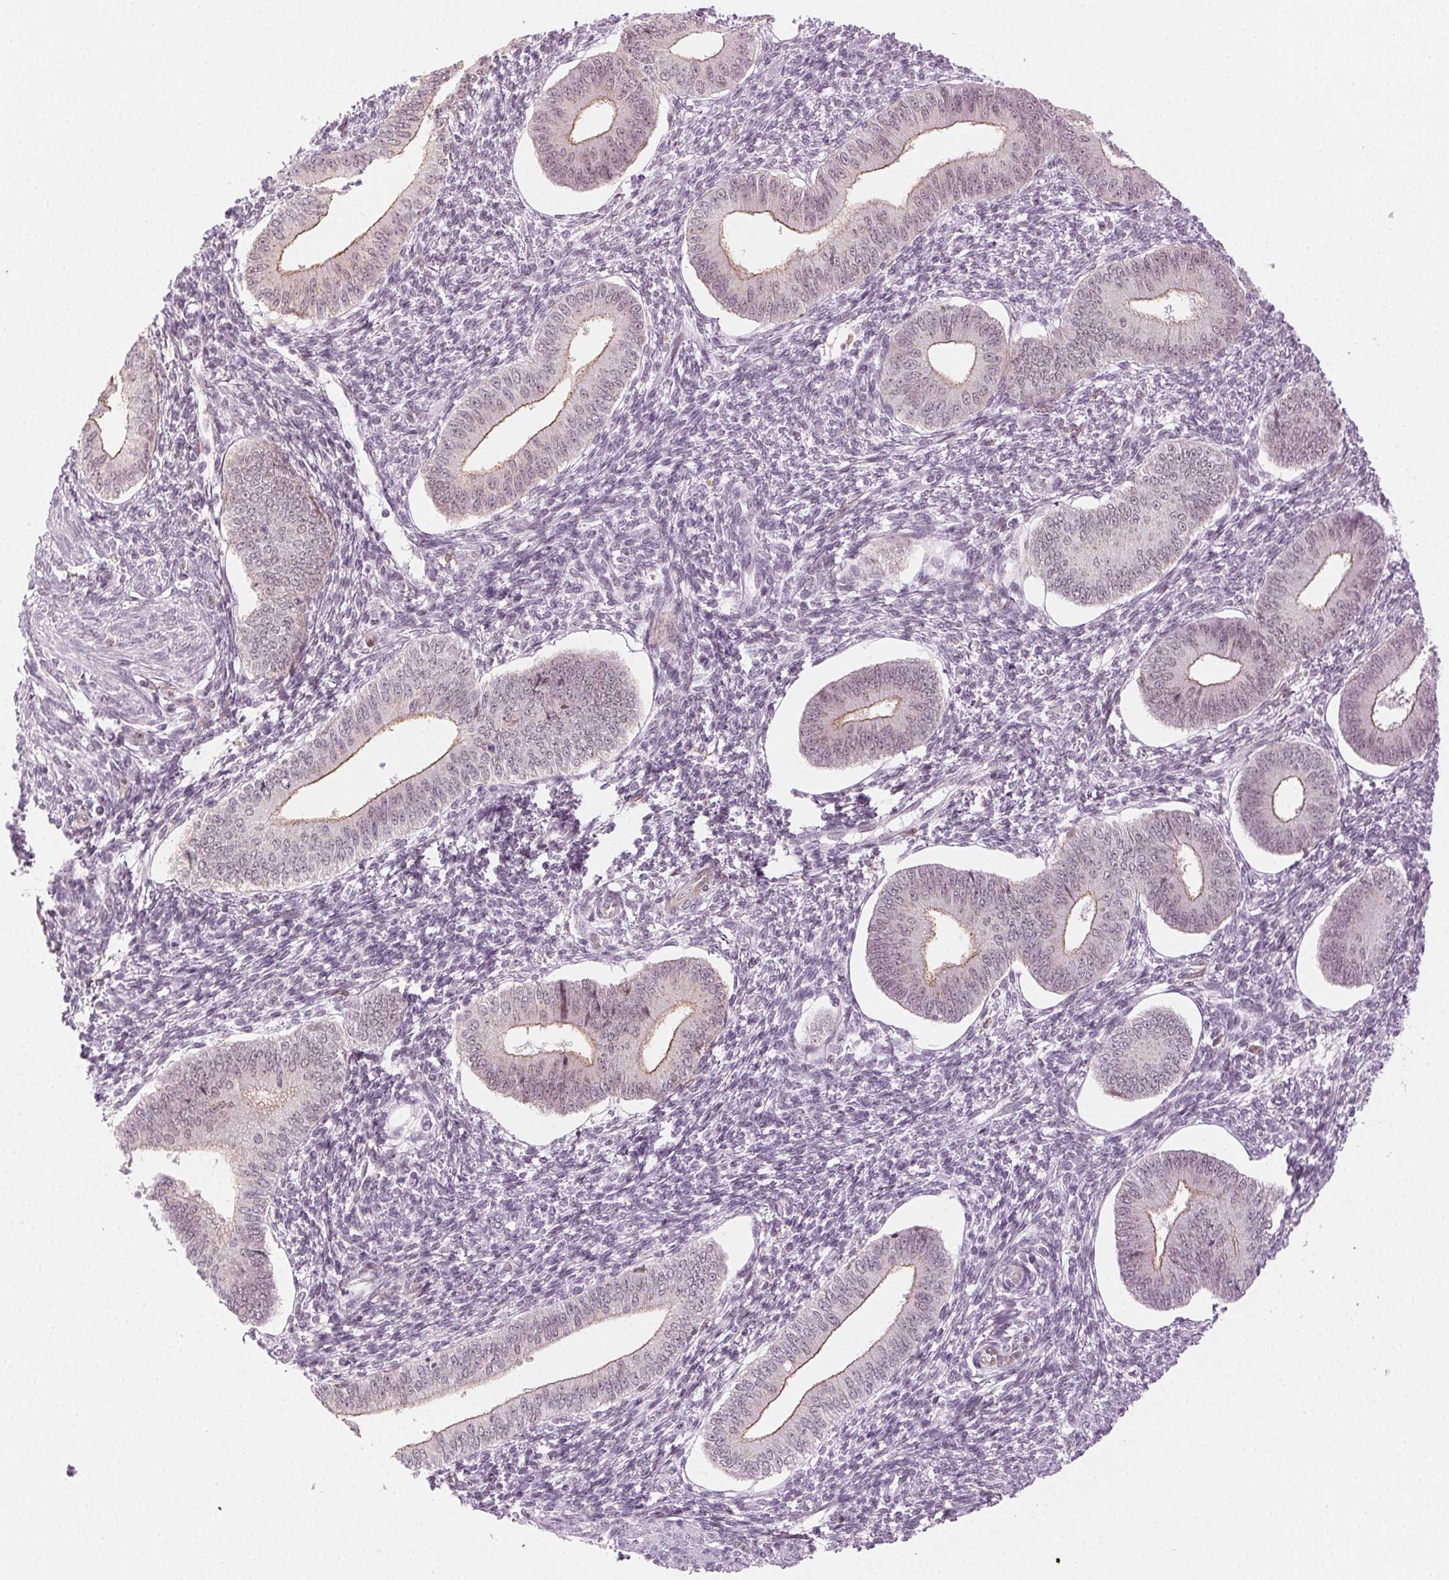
{"staining": {"intensity": "negative", "quantity": "none", "location": "none"}, "tissue": "endometrium", "cell_type": "Cells in endometrial stroma", "image_type": "normal", "snomed": [{"axis": "morphology", "description": "Normal tissue, NOS"}, {"axis": "topography", "description": "Endometrium"}], "caption": "An immunohistochemistry (IHC) micrograph of benign endometrium is shown. There is no staining in cells in endometrial stroma of endometrium.", "gene": "AIF1L", "patient": {"sex": "female", "age": 42}}